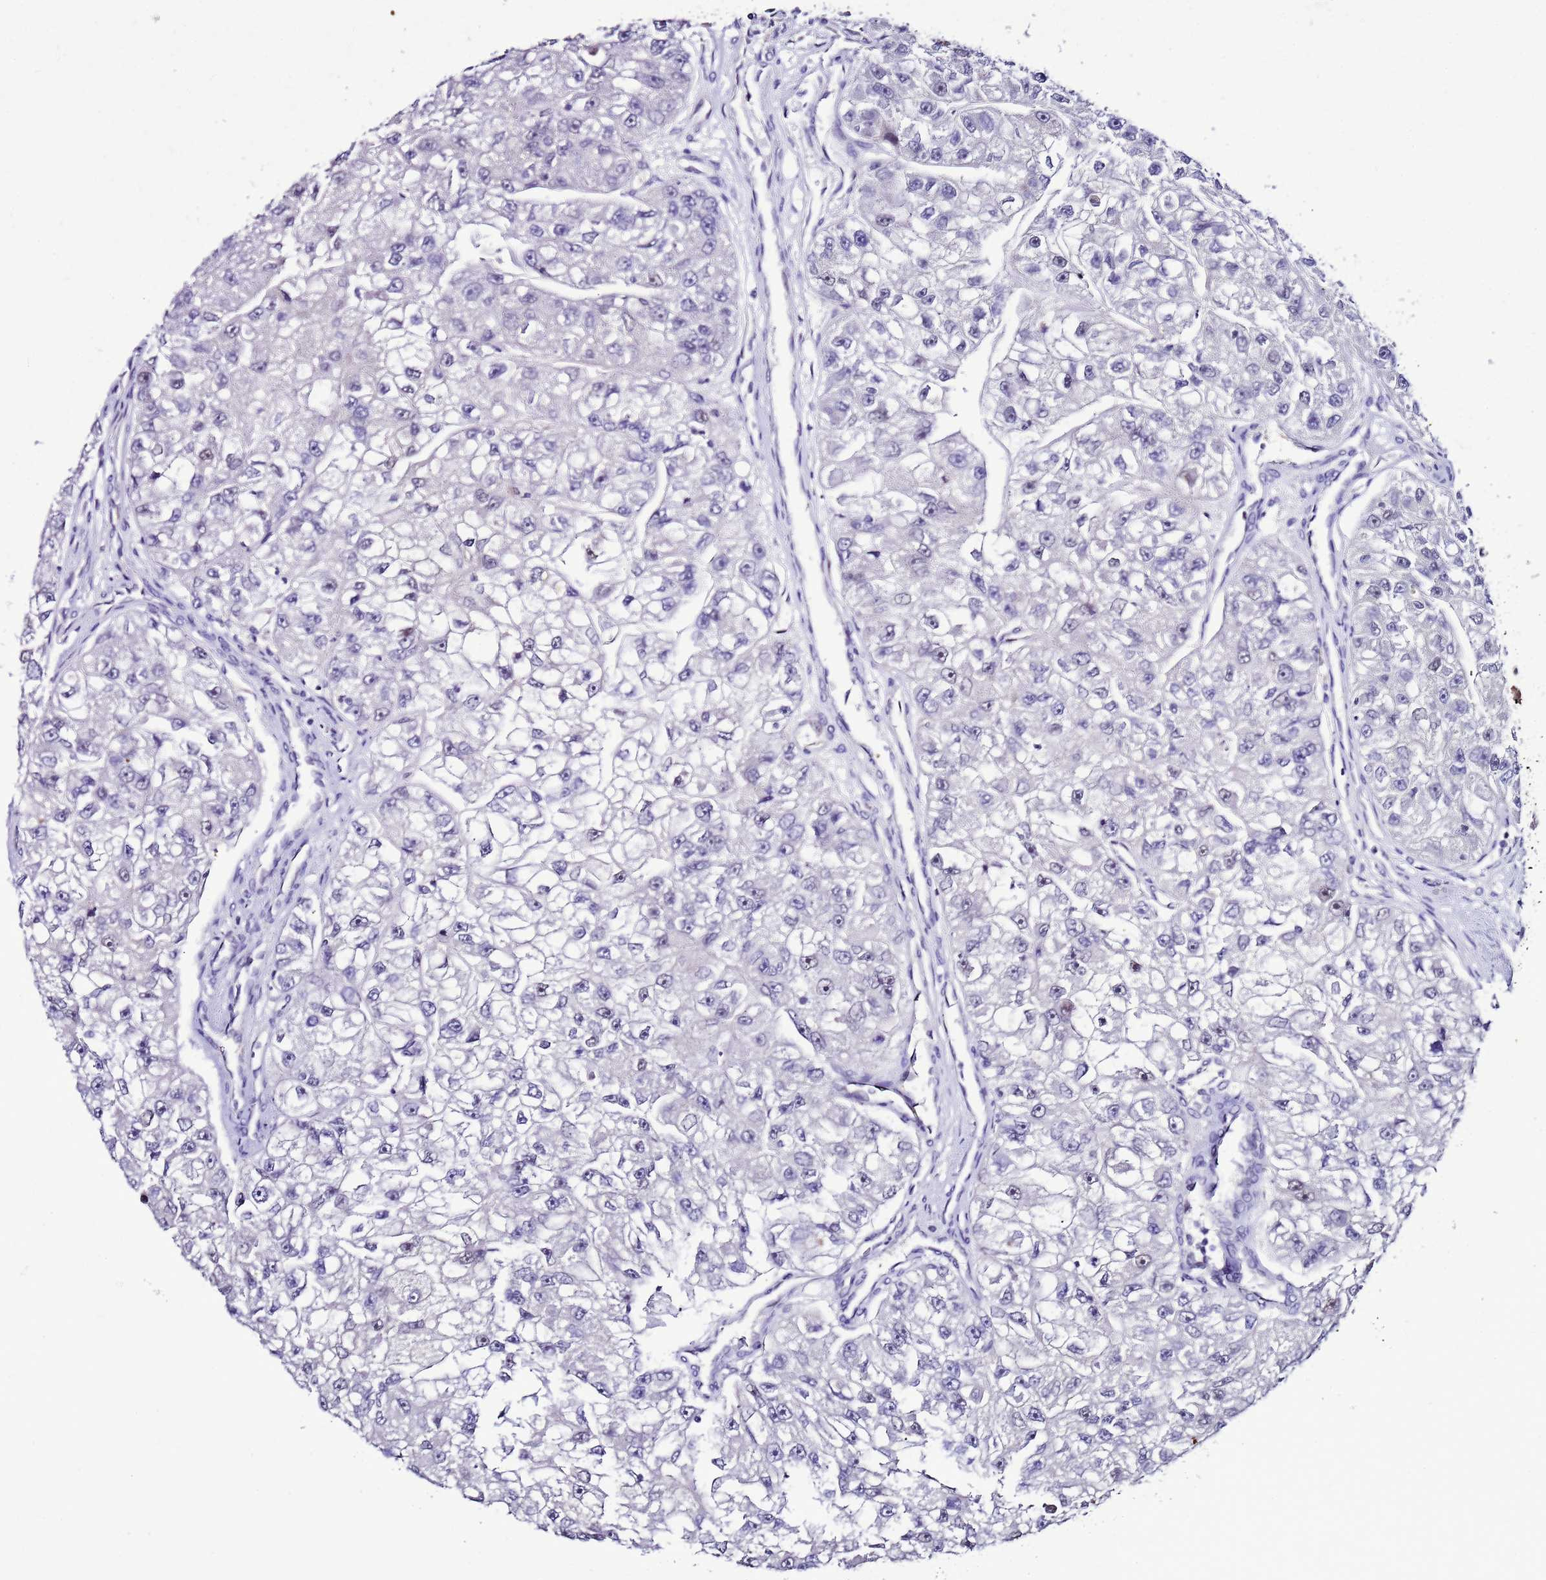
{"staining": {"intensity": "negative", "quantity": "none", "location": "none"}, "tissue": "renal cancer", "cell_type": "Tumor cells", "image_type": "cancer", "snomed": [{"axis": "morphology", "description": "Adenocarcinoma, NOS"}, {"axis": "topography", "description": "Kidney"}], "caption": "This is an immunohistochemistry histopathology image of human renal adenocarcinoma. There is no positivity in tumor cells.", "gene": "DDI2", "patient": {"sex": "male", "age": 63}}